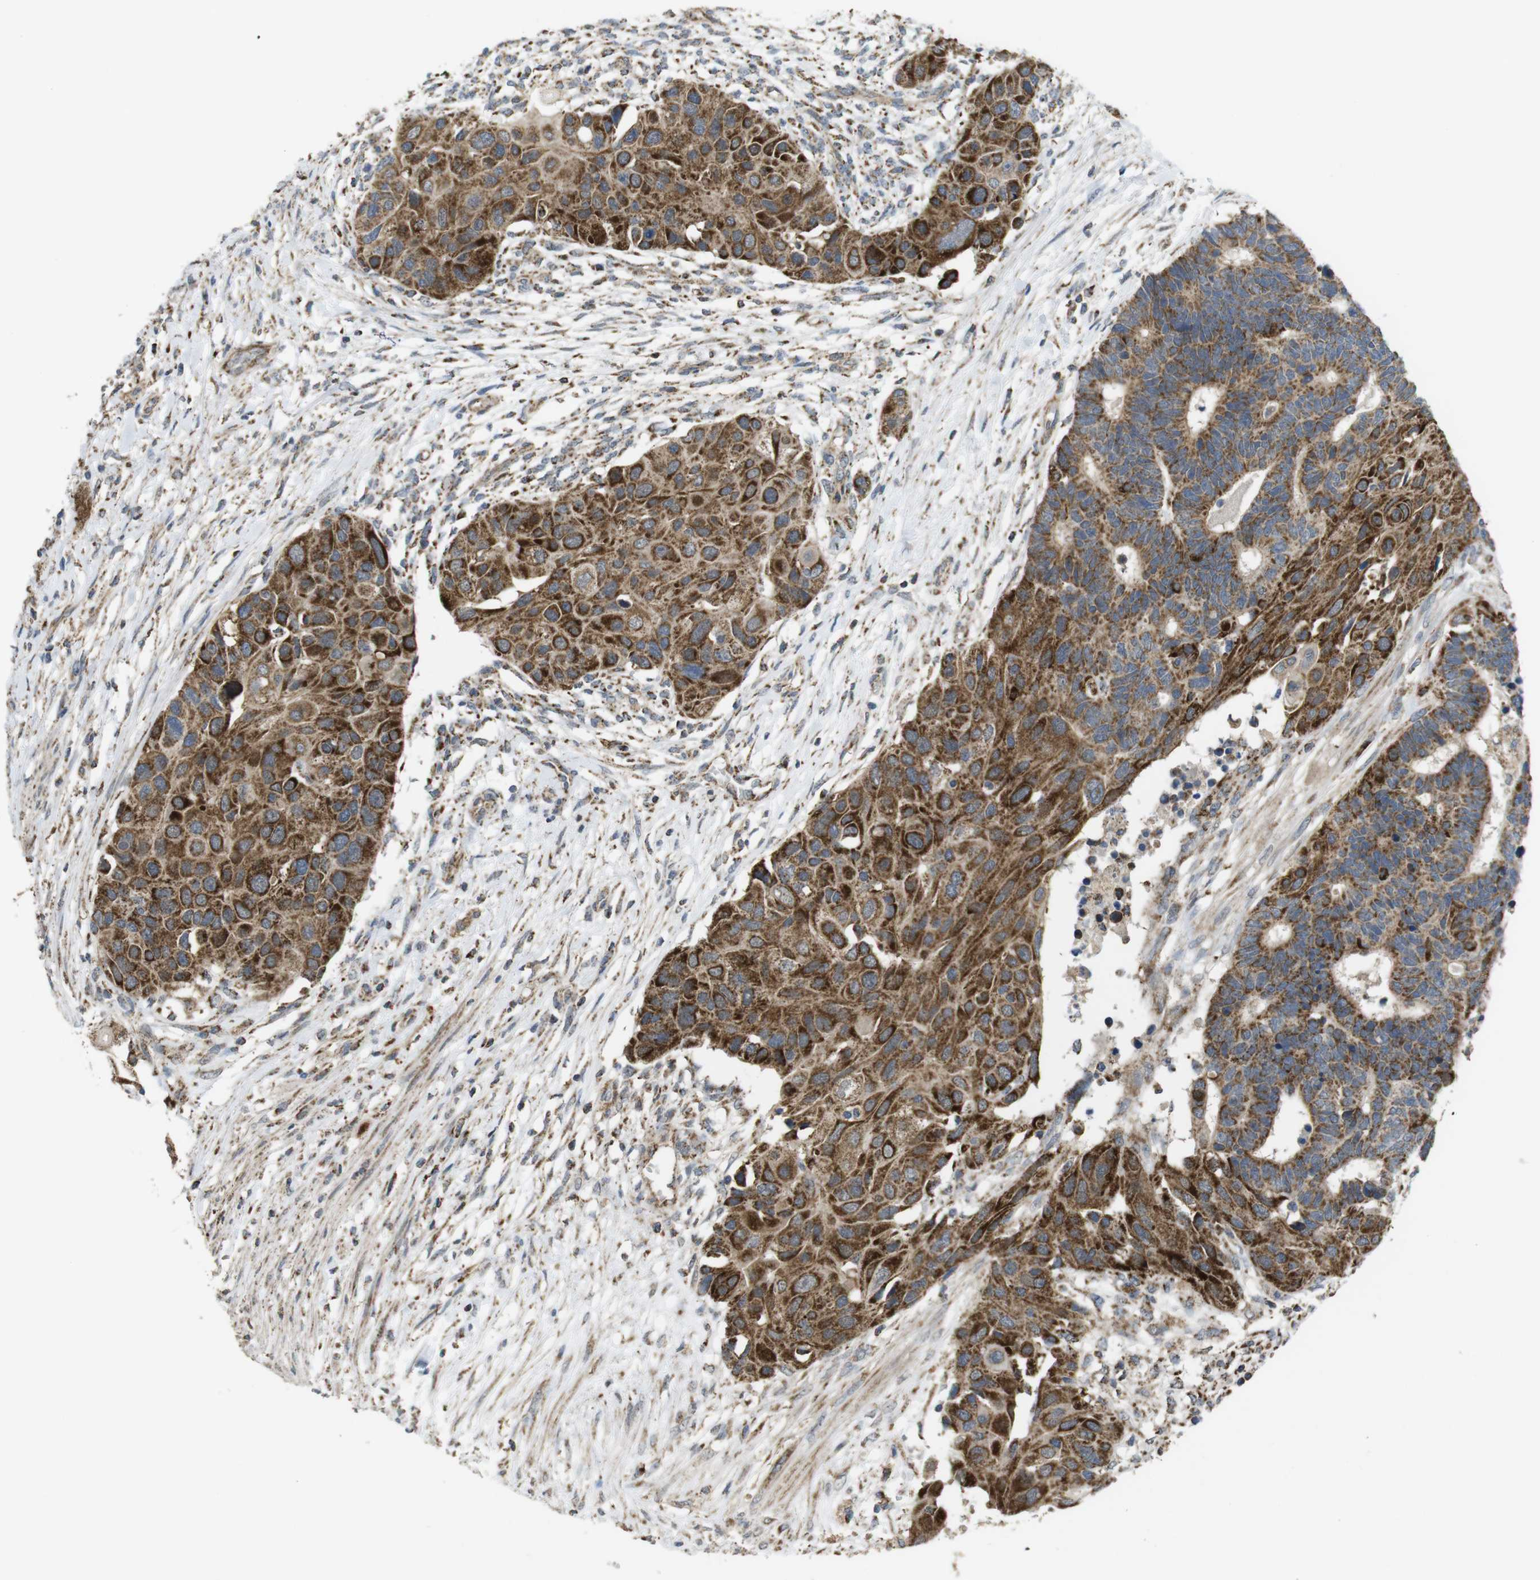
{"staining": {"intensity": "strong", "quantity": ">75%", "location": "cytoplasmic/membranous"}, "tissue": "colorectal cancer", "cell_type": "Tumor cells", "image_type": "cancer", "snomed": [{"axis": "morphology", "description": "Adenocarcinoma, NOS"}, {"axis": "topography", "description": "Rectum"}], "caption": "This photomicrograph exhibits immunohistochemistry staining of human adenocarcinoma (colorectal), with high strong cytoplasmic/membranous positivity in about >75% of tumor cells.", "gene": "CALHM2", "patient": {"sex": "male", "age": 51}}